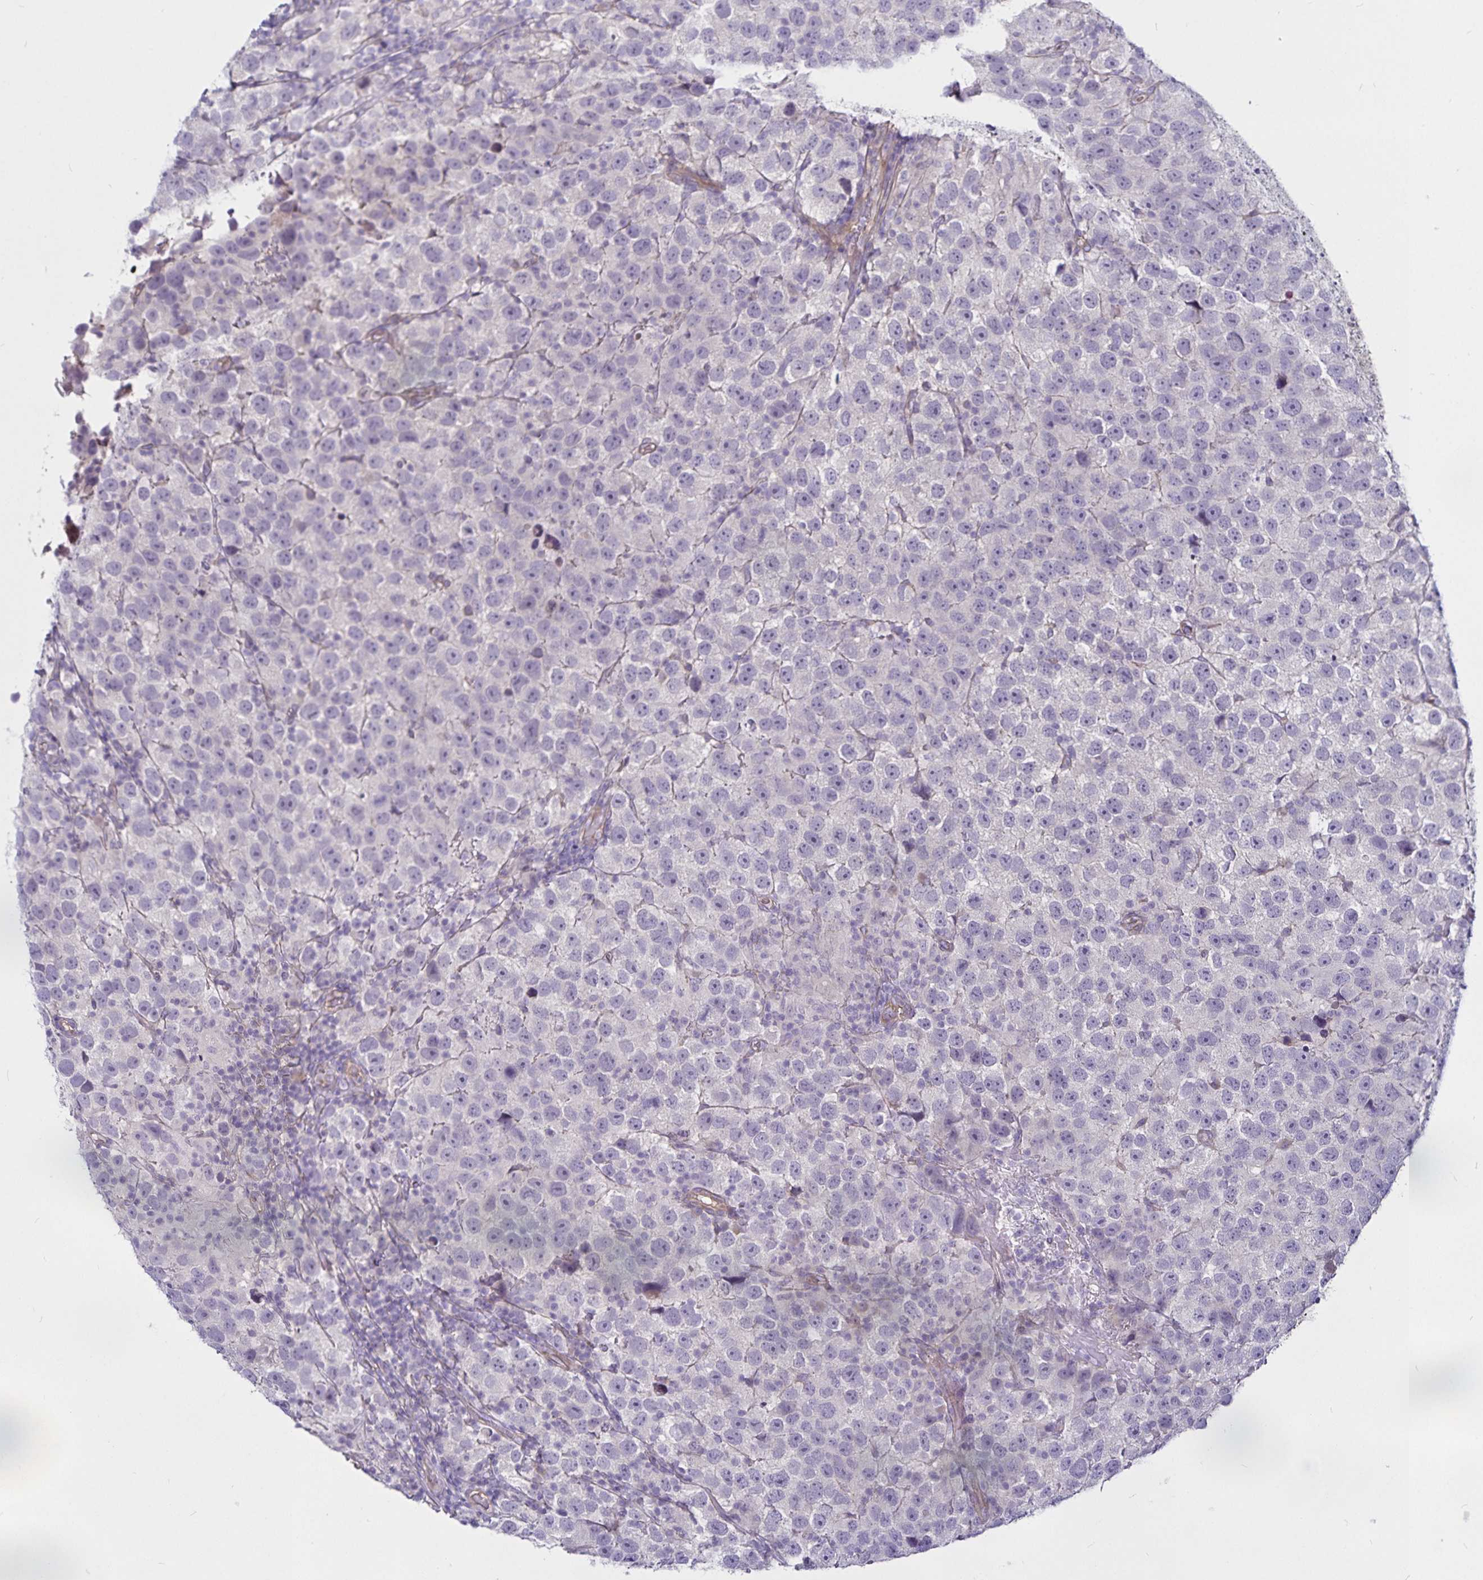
{"staining": {"intensity": "negative", "quantity": "none", "location": "none"}, "tissue": "testis cancer", "cell_type": "Tumor cells", "image_type": "cancer", "snomed": [{"axis": "morphology", "description": "Seminoma, NOS"}, {"axis": "topography", "description": "Testis"}], "caption": "The immunohistochemistry photomicrograph has no significant staining in tumor cells of testis cancer (seminoma) tissue.", "gene": "GNG12", "patient": {"sex": "male", "age": 26}}